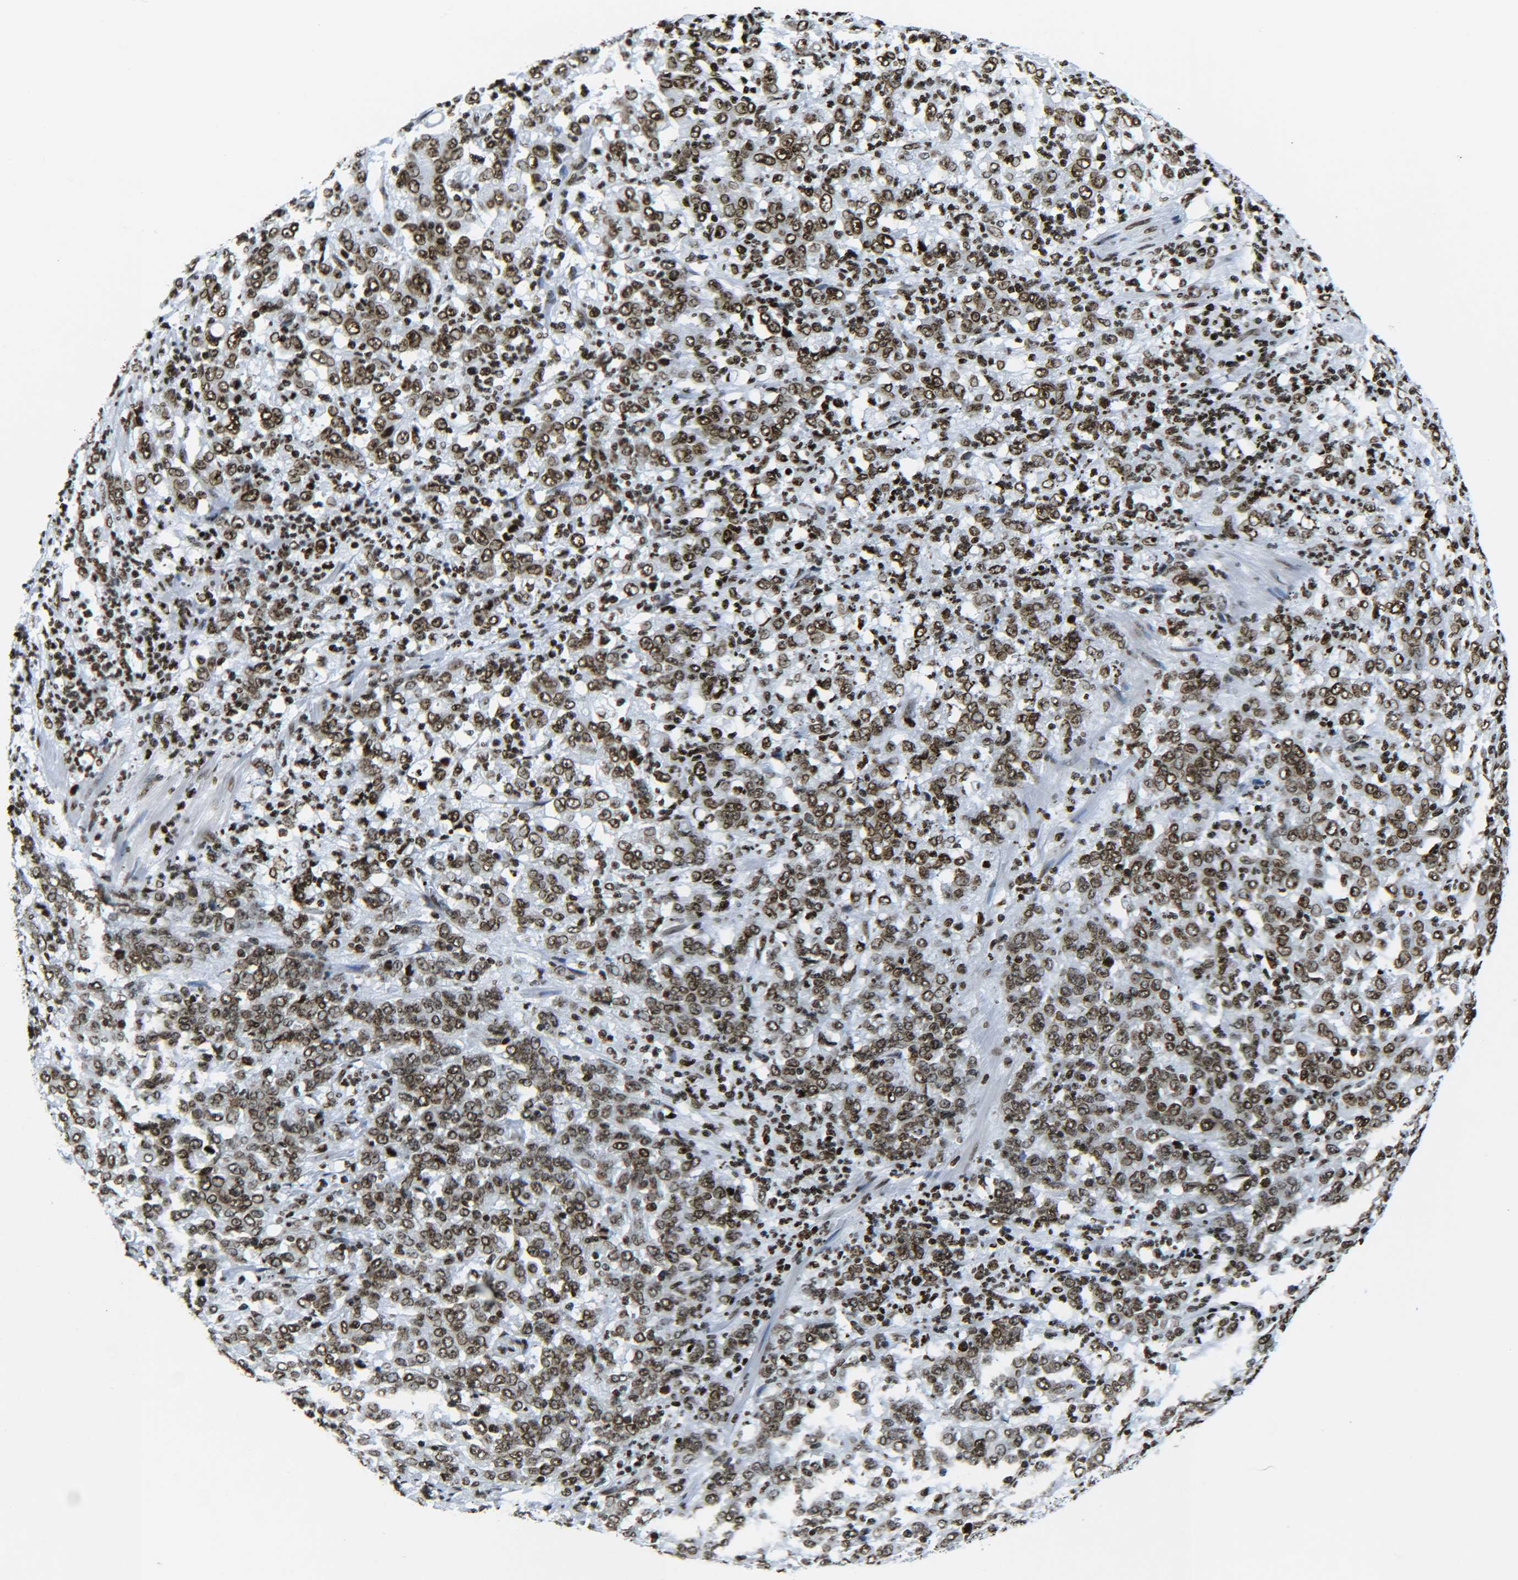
{"staining": {"intensity": "strong", "quantity": ">75%", "location": "nuclear"}, "tissue": "stomach cancer", "cell_type": "Tumor cells", "image_type": "cancer", "snomed": [{"axis": "morphology", "description": "Adenocarcinoma, NOS"}, {"axis": "topography", "description": "Stomach, lower"}], "caption": "This histopathology image reveals stomach adenocarcinoma stained with immunohistochemistry (IHC) to label a protein in brown. The nuclear of tumor cells show strong positivity for the protein. Nuclei are counter-stained blue.", "gene": "H2AX", "patient": {"sex": "female", "age": 71}}